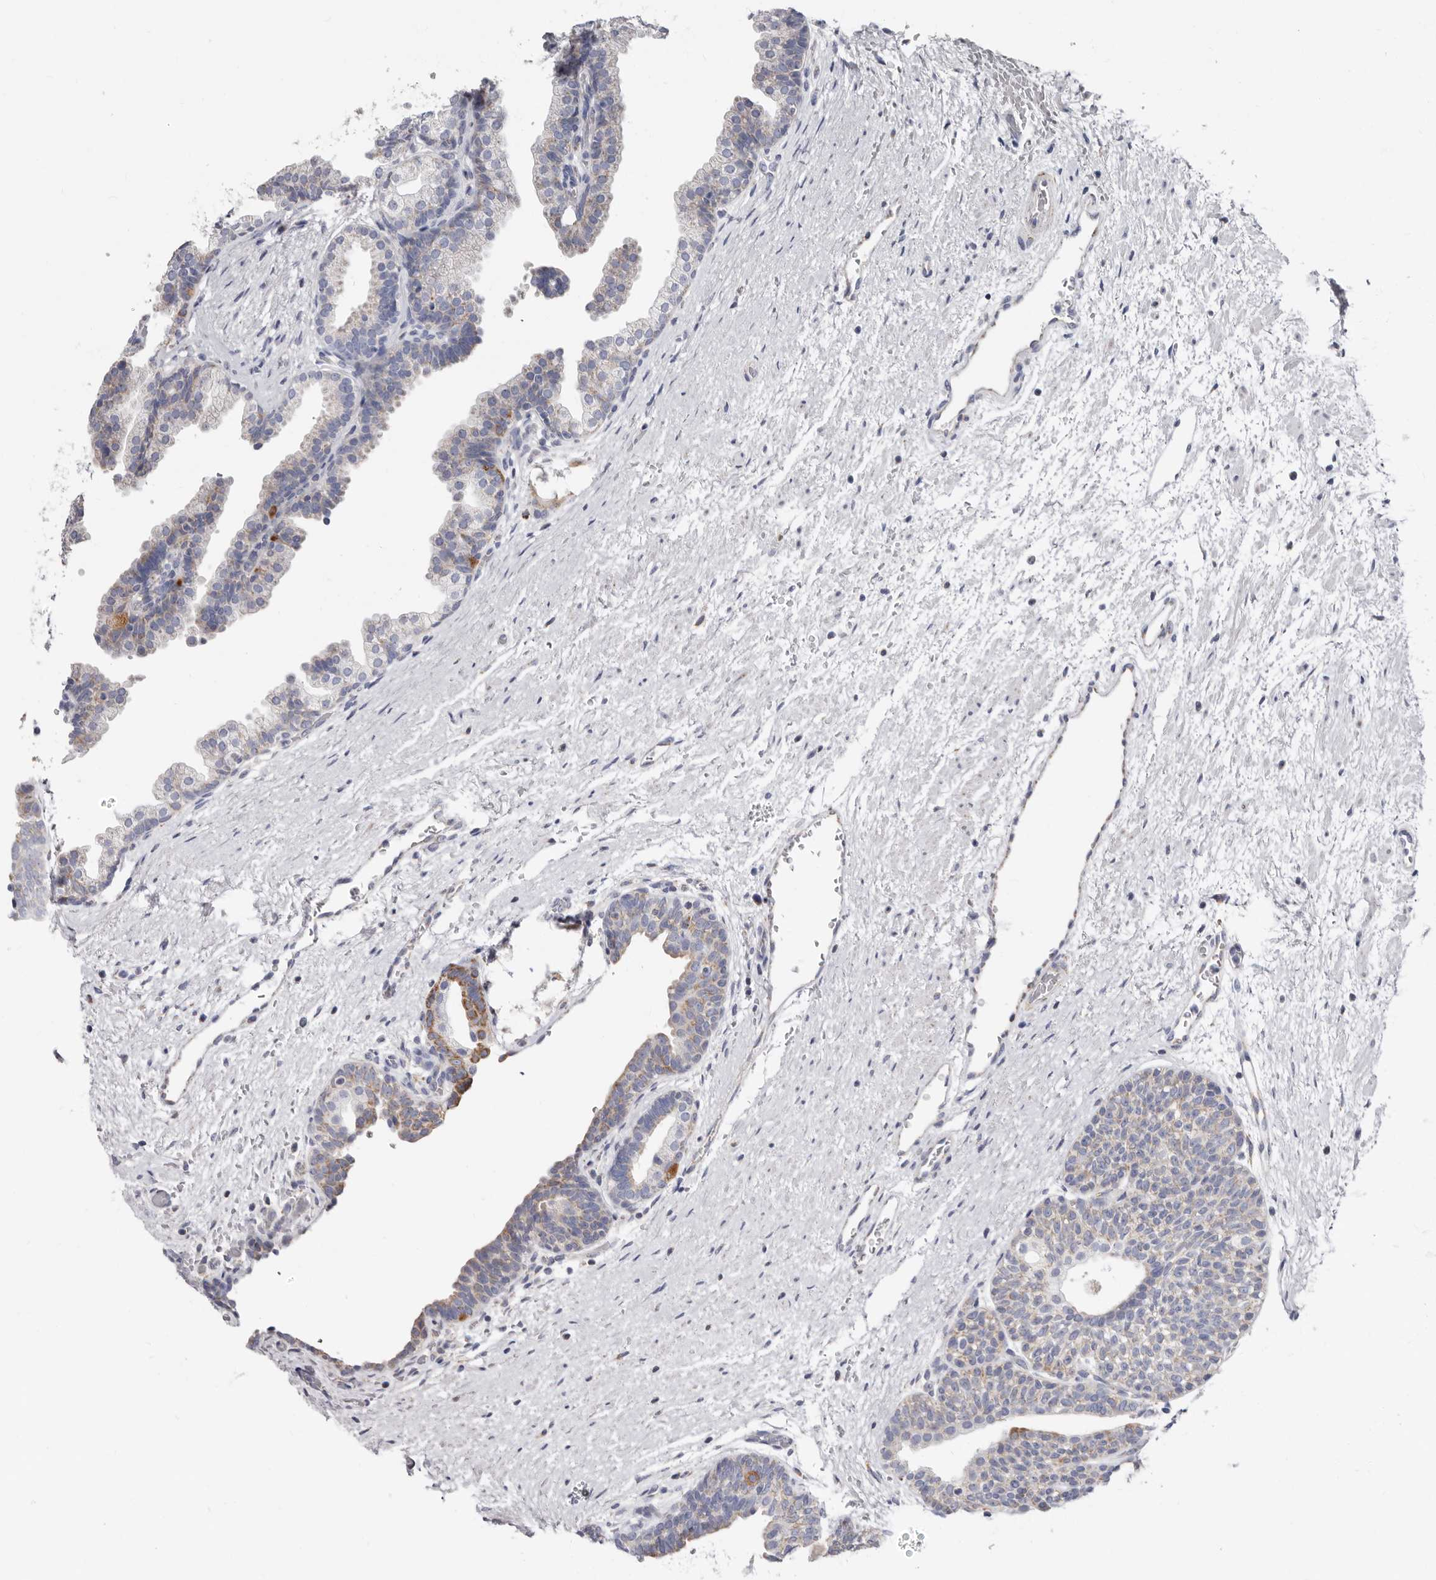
{"staining": {"intensity": "weak", "quantity": "<25%", "location": "cytoplasmic/membranous"}, "tissue": "prostate", "cell_type": "Glandular cells", "image_type": "normal", "snomed": [{"axis": "morphology", "description": "Normal tissue, NOS"}, {"axis": "topography", "description": "Prostate"}], "caption": "Immunohistochemistry image of normal prostate stained for a protein (brown), which shows no staining in glandular cells.", "gene": "RSPO2", "patient": {"sex": "male", "age": 48}}